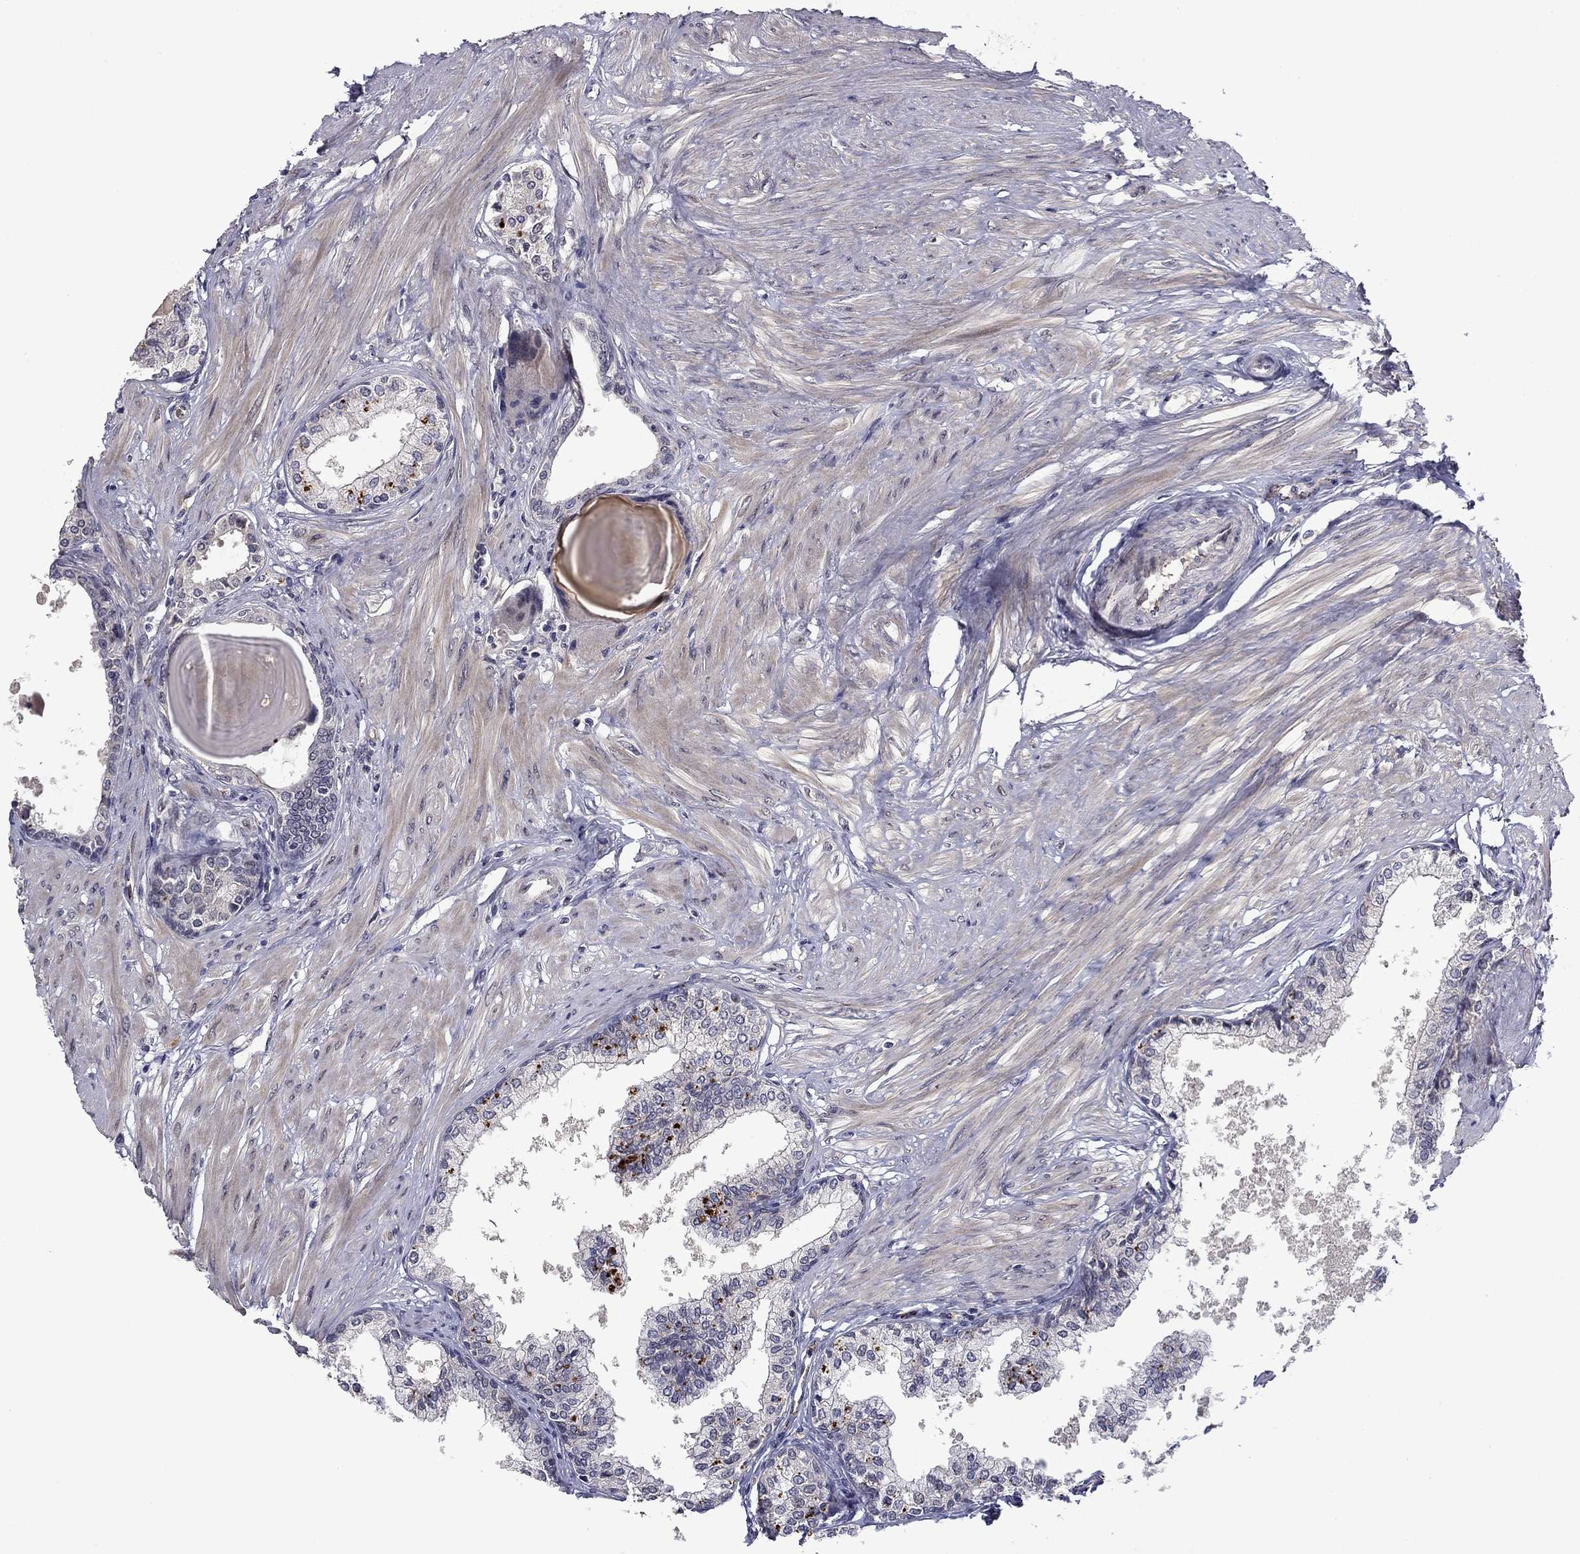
{"staining": {"intensity": "negative", "quantity": "none", "location": "none"}, "tissue": "prostate", "cell_type": "Glandular cells", "image_type": "normal", "snomed": [{"axis": "morphology", "description": "Normal tissue, NOS"}, {"axis": "topography", "description": "Prostate"}], "caption": "IHC photomicrograph of unremarkable prostate stained for a protein (brown), which demonstrates no expression in glandular cells.", "gene": "SLITRK1", "patient": {"sex": "male", "age": 63}}